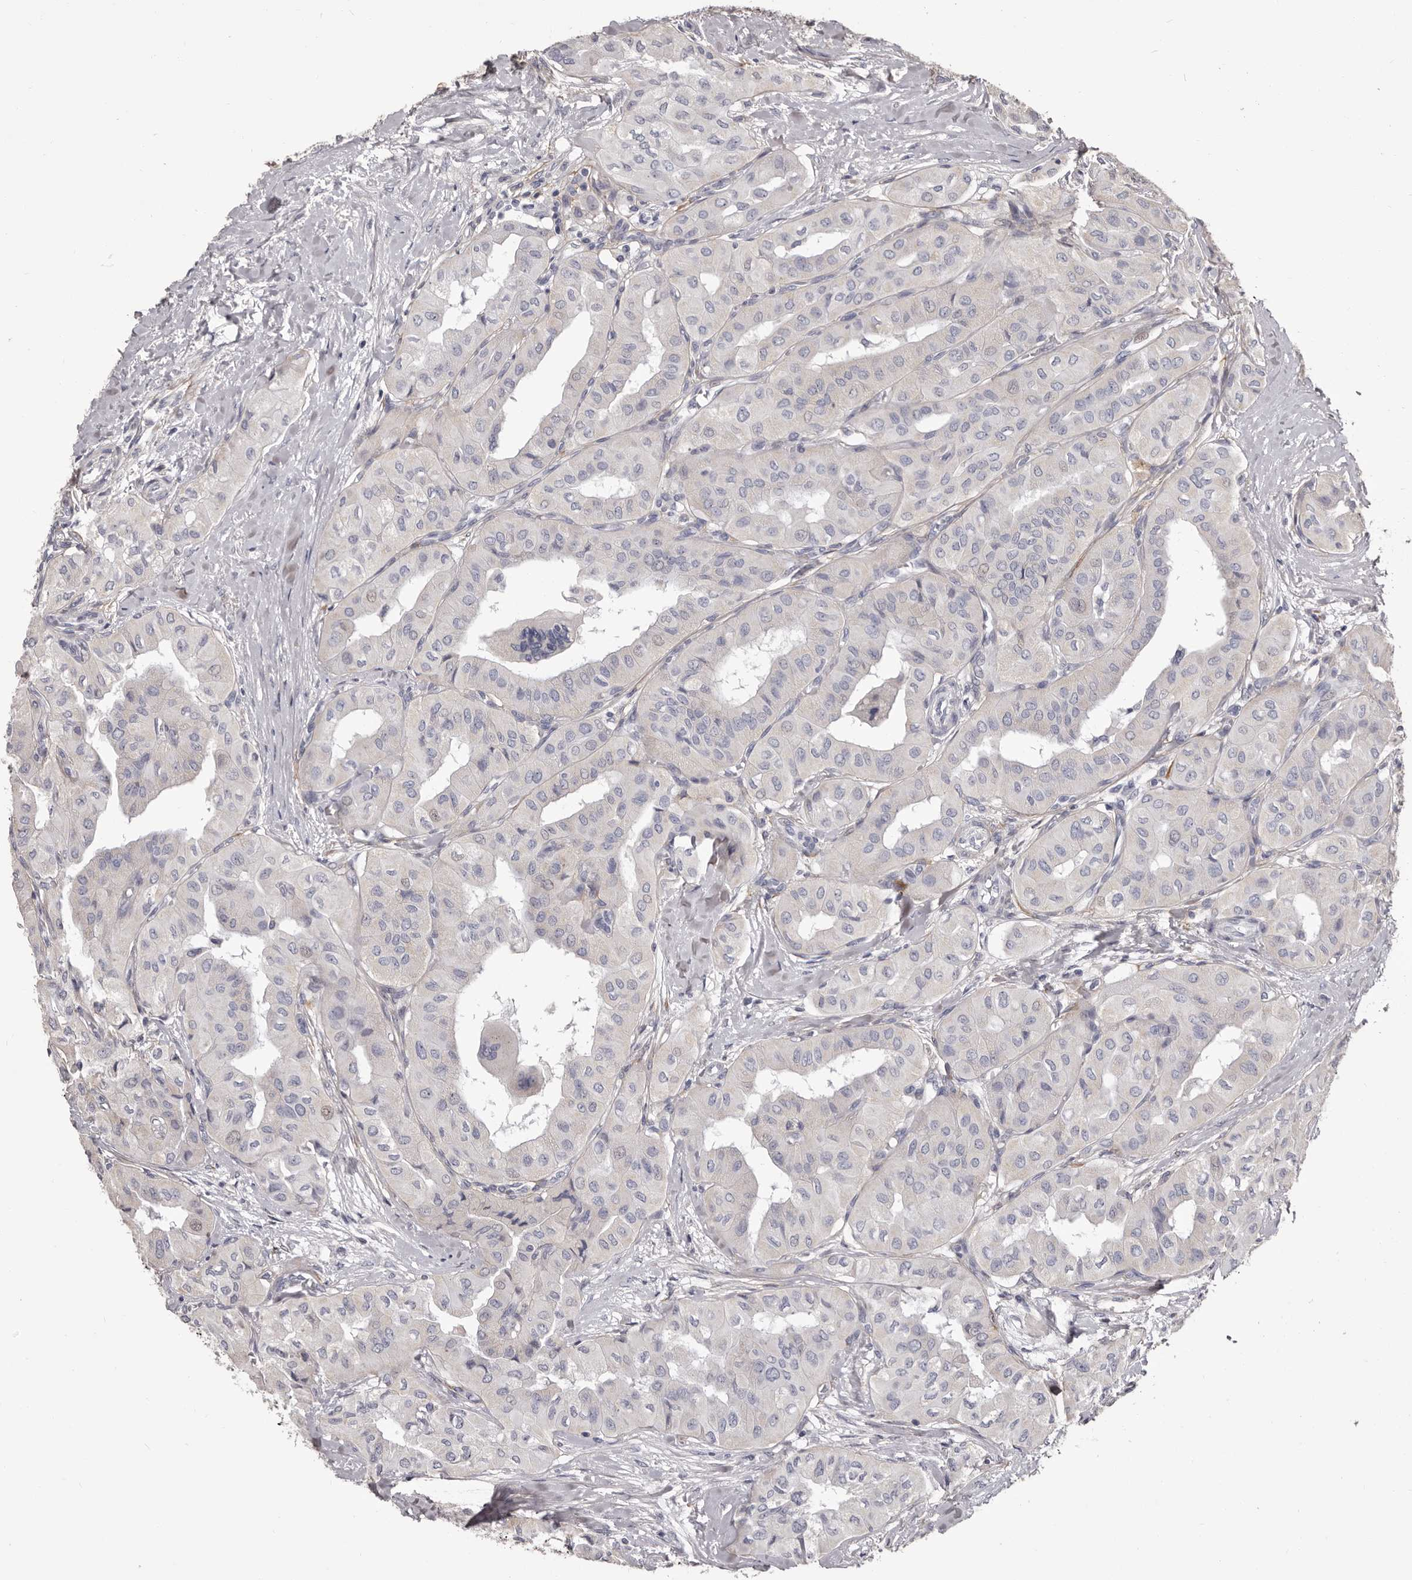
{"staining": {"intensity": "negative", "quantity": "none", "location": "none"}, "tissue": "thyroid cancer", "cell_type": "Tumor cells", "image_type": "cancer", "snomed": [{"axis": "morphology", "description": "Papillary adenocarcinoma, NOS"}, {"axis": "topography", "description": "Thyroid gland"}], "caption": "Protein analysis of thyroid cancer (papillary adenocarcinoma) exhibits no significant positivity in tumor cells.", "gene": "COL6A1", "patient": {"sex": "female", "age": 59}}